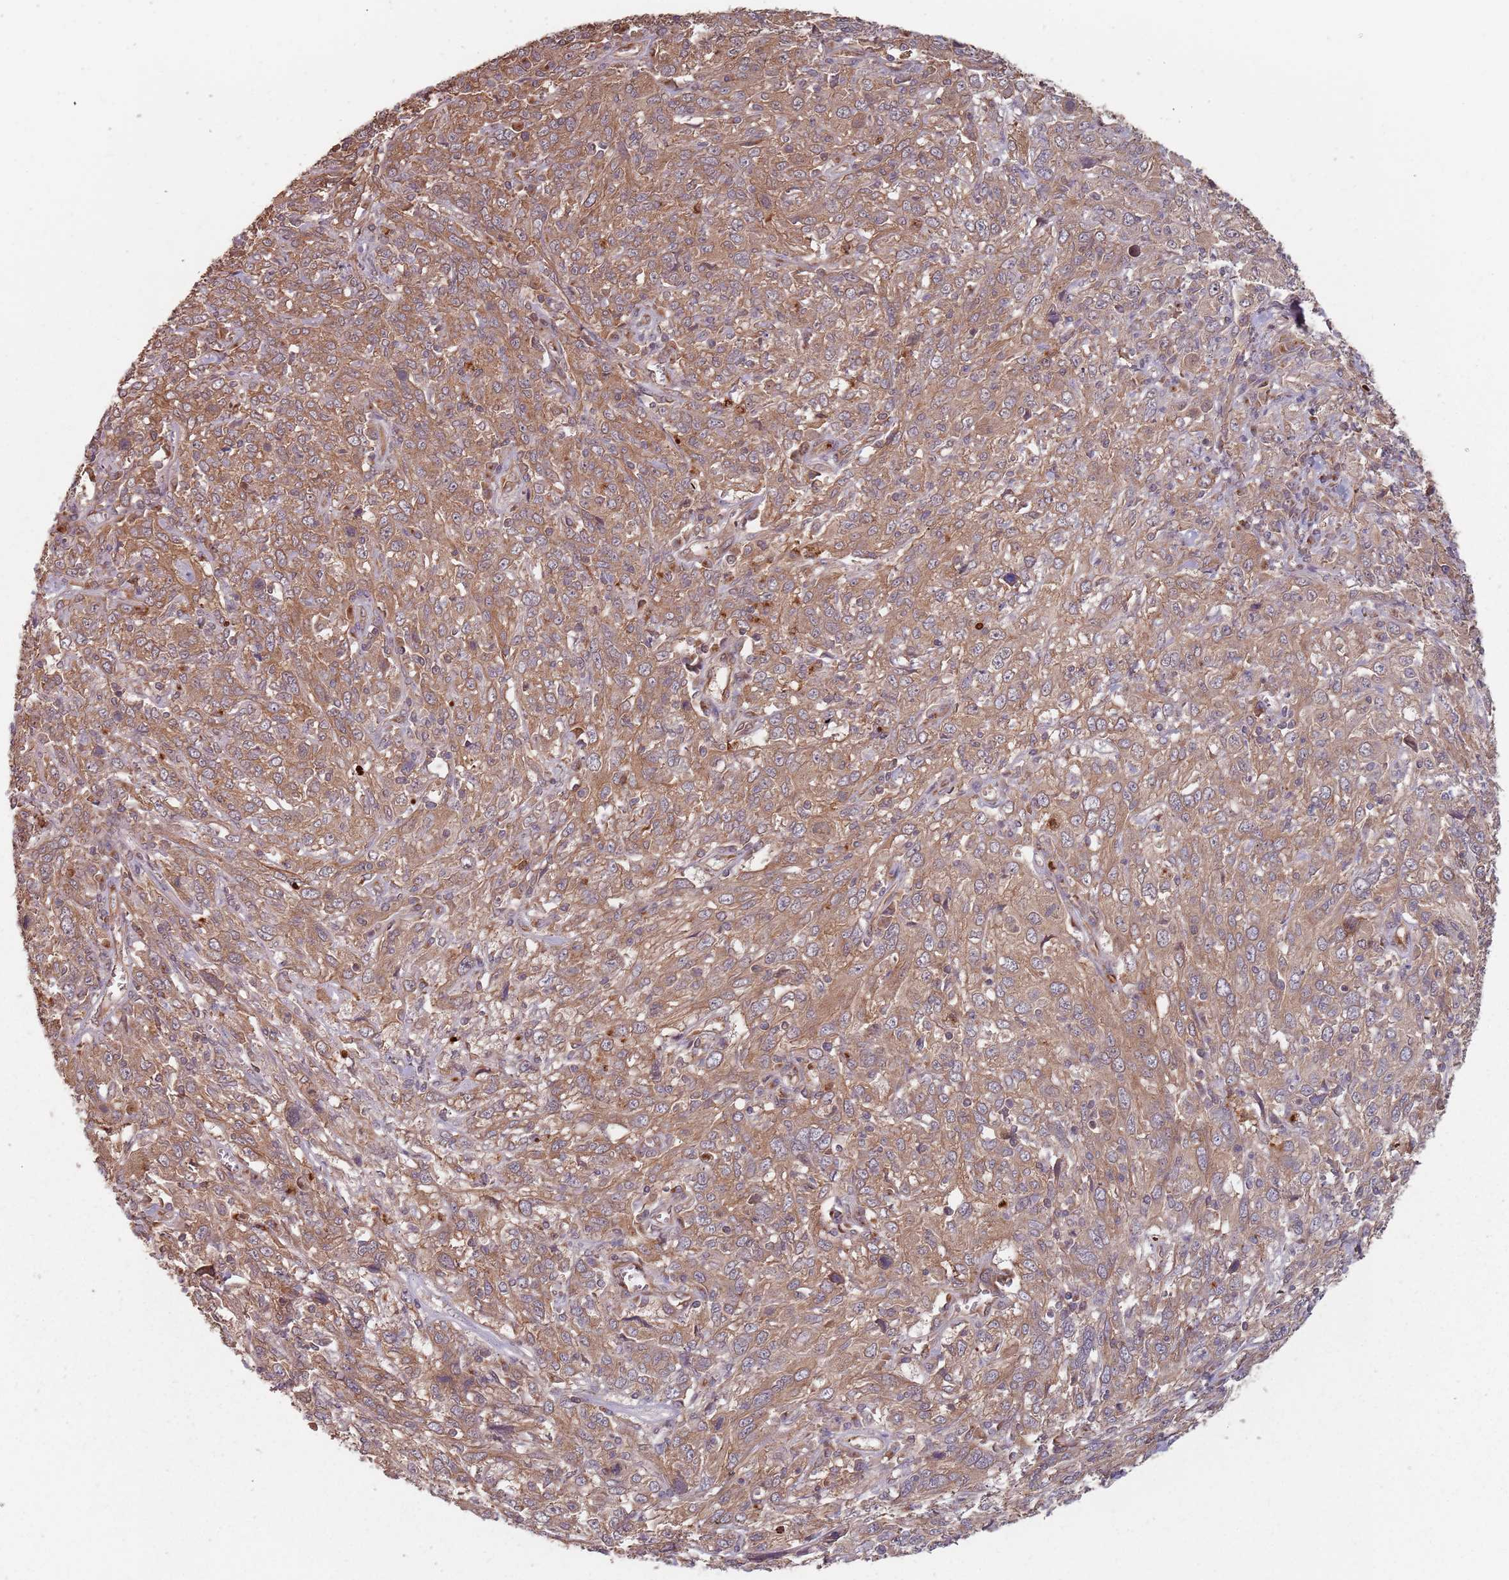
{"staining": {"intensity": "moderate", "quantity": ">75%", "location": "cytoplasmic/membranous"}, "tissue": "cervical cancer", "cell_type": "Tumor cells", "image_type": "cancer", "snomed": [{"axis": "morphology", "description": "Squamous cell carcinoma, NOS"}, {"axis": "topography", "description": "Cervix"}], "caption": "An immunohistochemistry (IHC) micrograph of tumor tissue is shown. Protein staining in brown labels moderate cytoplasmic/membranous positivity in cervical cancer within tumor cells.", "gene": "C3orf14", "patient": {"sex": "female", "age": 46}}